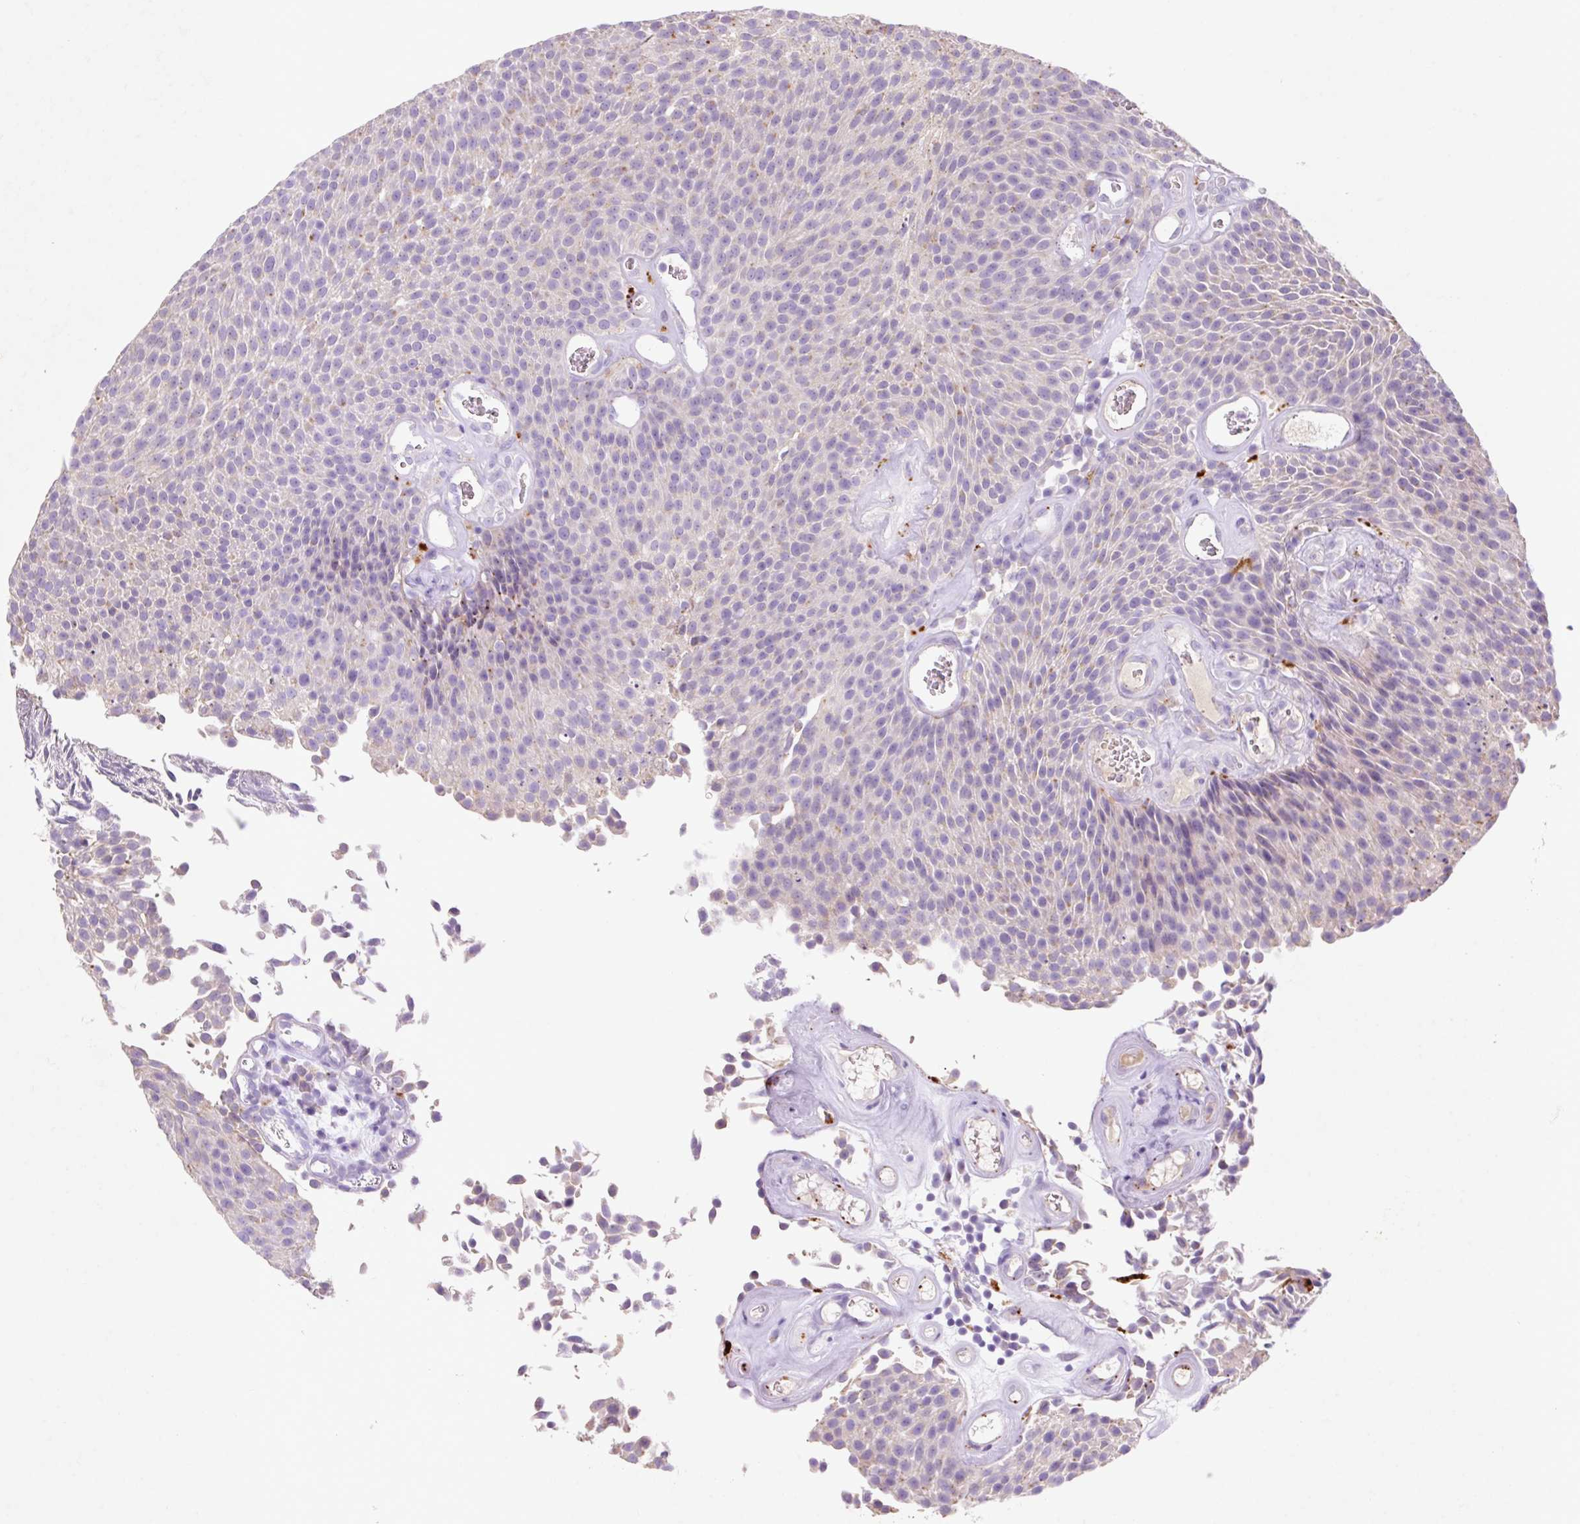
{"staining": {"intensity": "negative", "quantity": "none", "location": "none"}, "tissue": "urothelial cancer", "cell_type": "Tumor cells", "image_type": "cancer", "snomed": [{"axis": "morphology", "description": "Urothelial carcinoma, Low grade"}, {"axis": "topography", "description": "Urinary bladder"}], "caption": "This is a histopathology image of immunohistochemistry staining of urothelial cancer, which shows no staining in tumor cells.", "gene": "HEXA", "patient": {"sex": "female", "age": 79}}